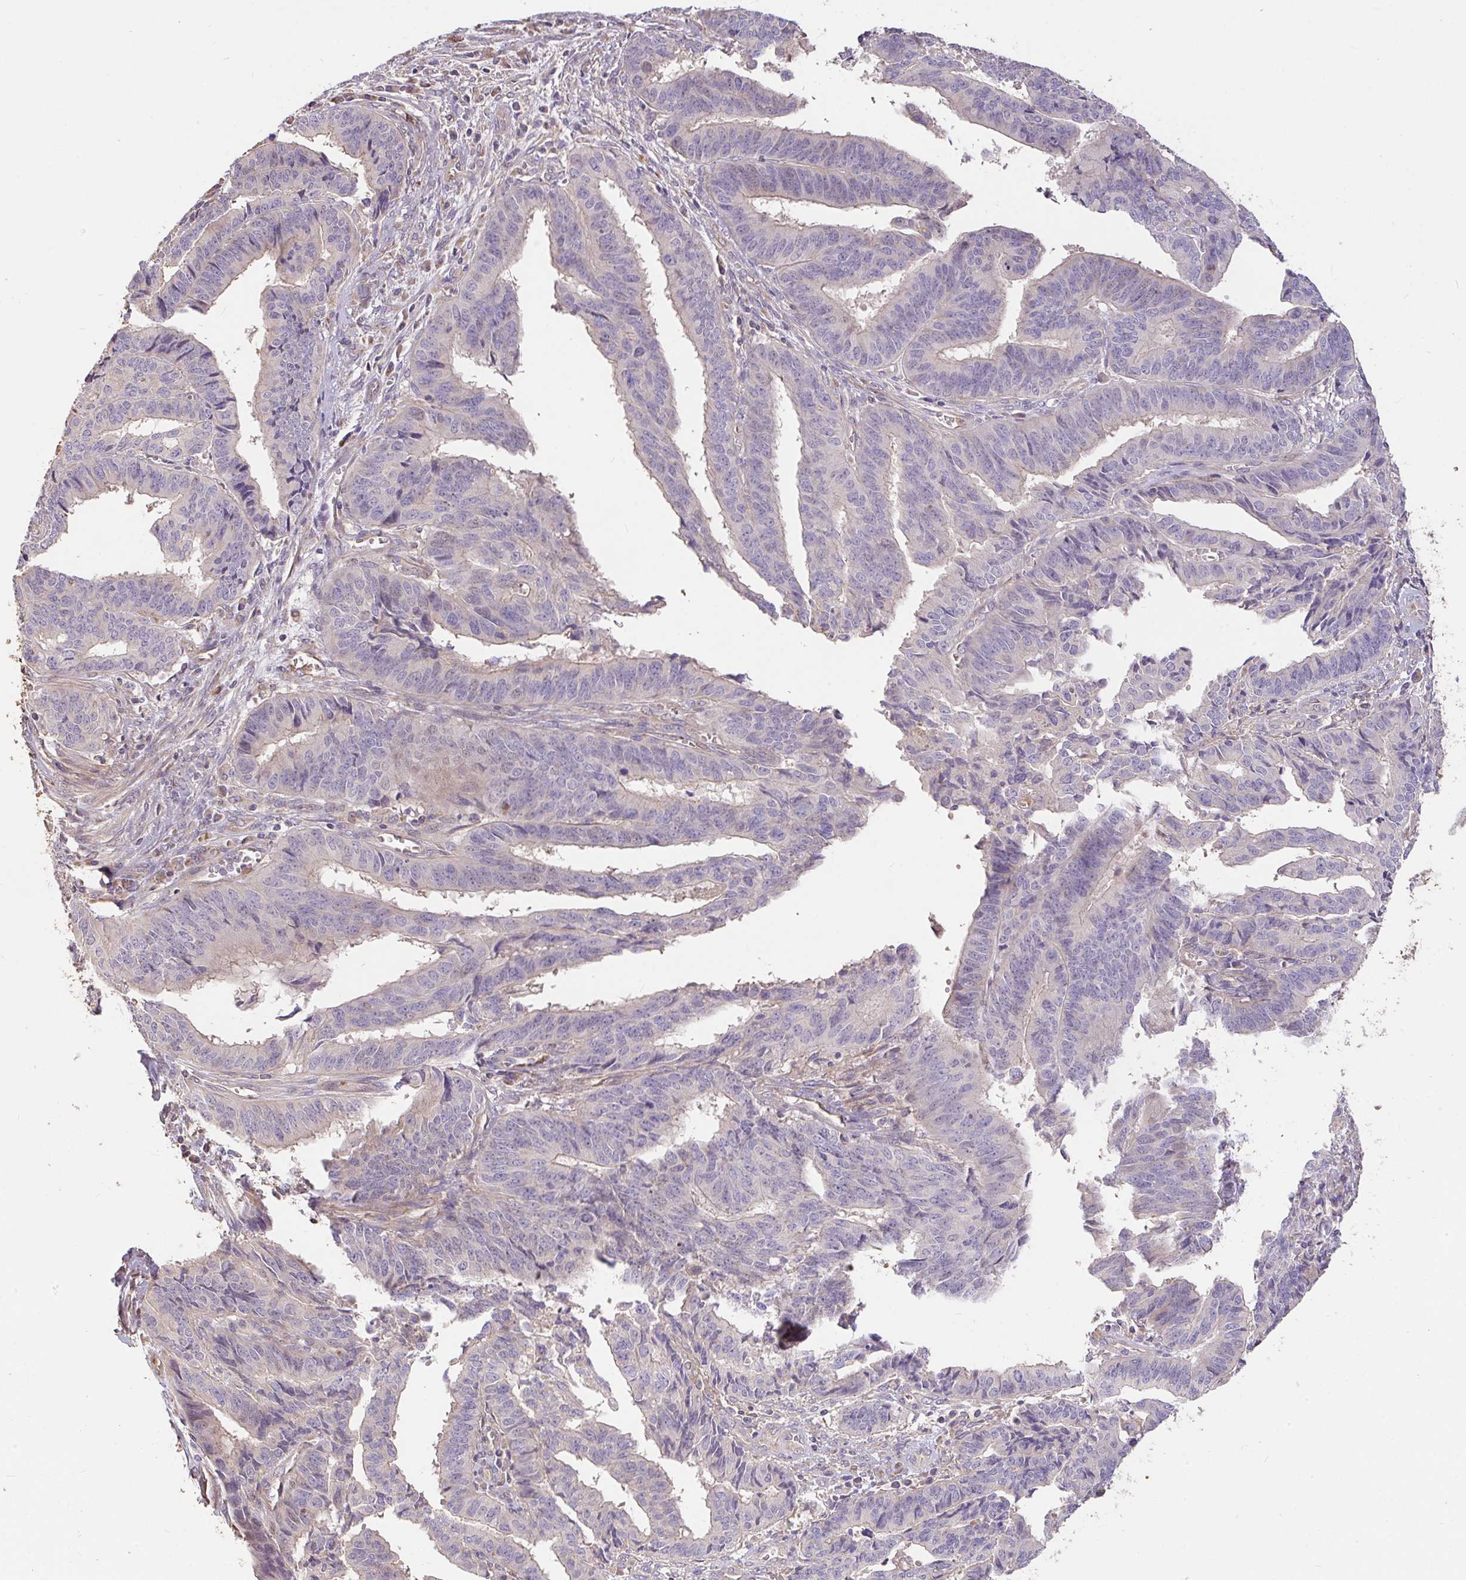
{"staining": {"intensity": "negative", "quantity": "none", "location": "none"}, "tissue": "endometrial cancer", "cell_type": "Tumor cells", "image_type": "cancer", "snomed": [{"axis": "morphology", "description": "Adenocarcinoma, NOS"}, {"axis": "topography", "description": "Endometrium"}], "caption": "There is no significant staining in tumor cells of endometrial cancer.", "gene": "FCER1A", "patient": {"sex": "female", "age": 65}}